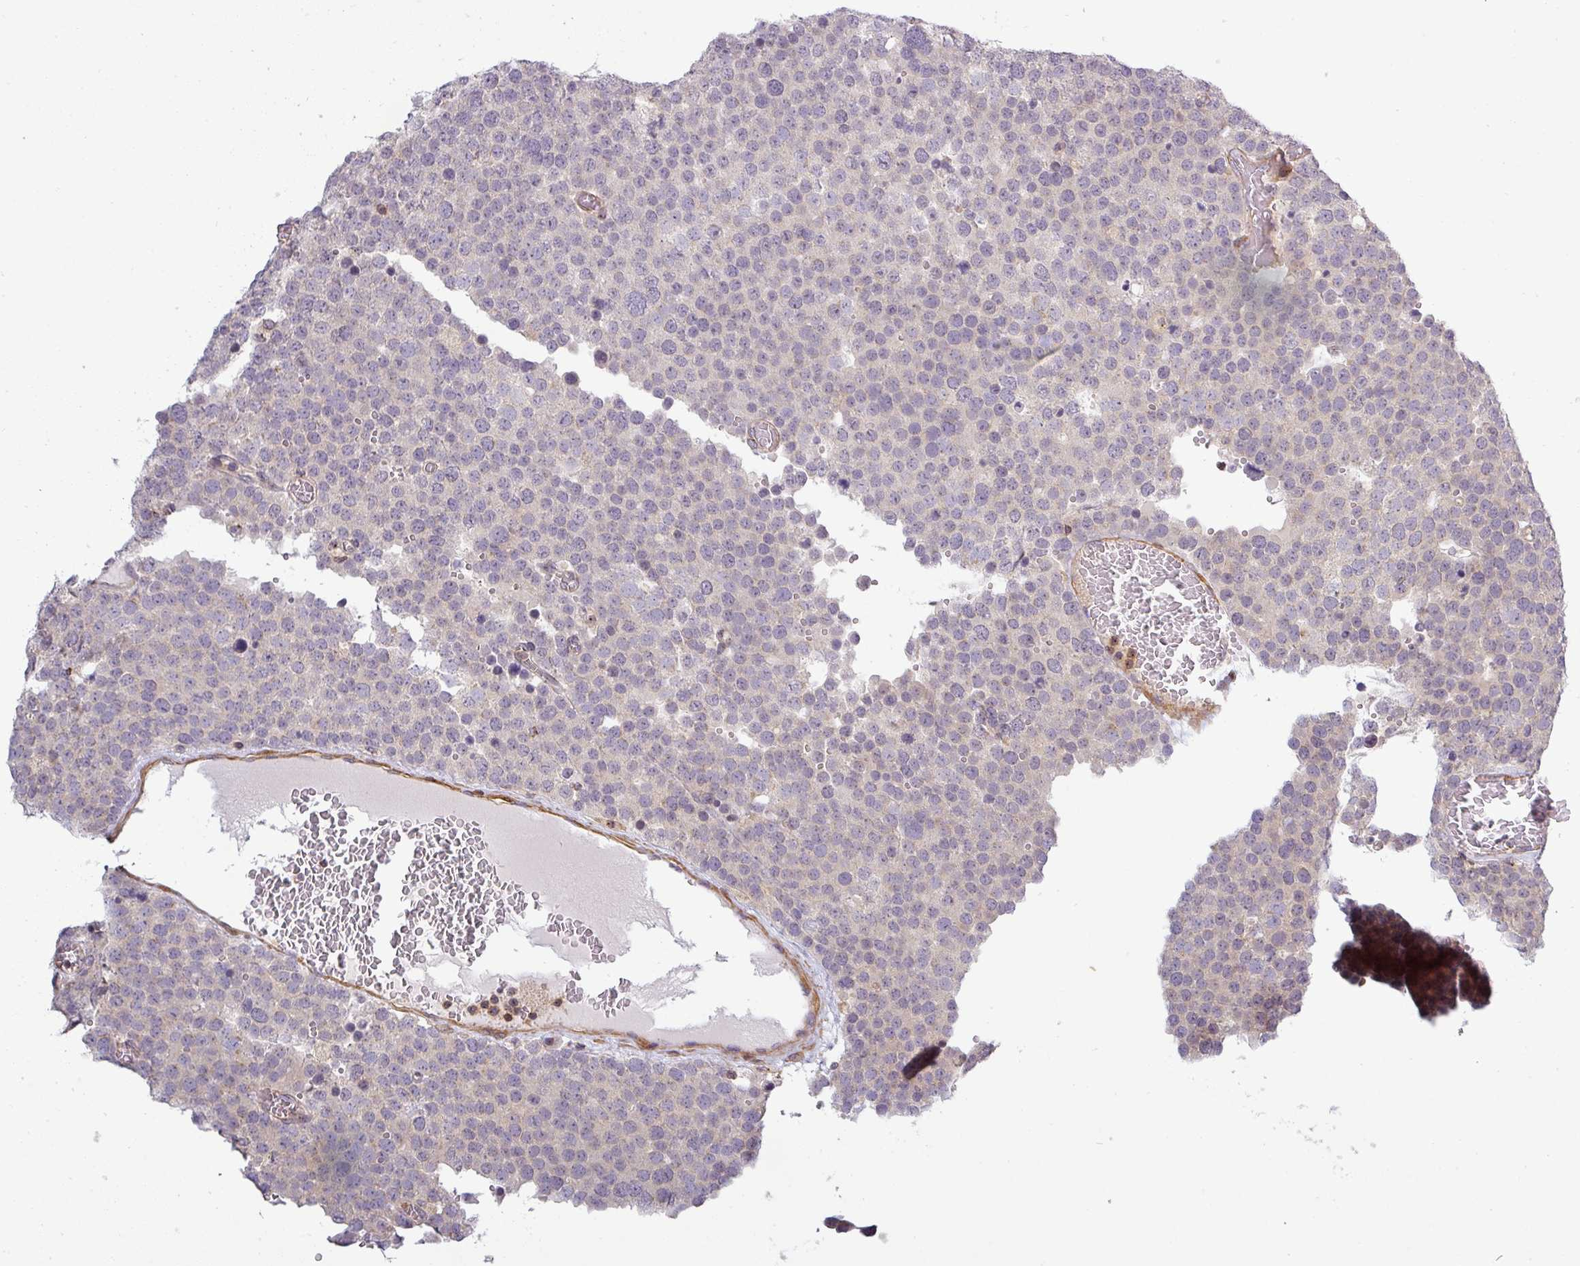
{"staining": {"intensity": "negative", "quantity": "none", "location": "none"}, "tissue": "testis cancer", "cell_type": "Tumor cells", "image_type": "cancer", "snomed": [{"axis": "morphology", "description": "Normal tissue, NOS"}, {"axis": "morphology", "description": "Seminoma, NOS"}, {"axis": "topography", "description": "Testis"}], "caption": "Testis cancer stained for a protein using immunohistochemistry reveals no positivity tumor cells.", "gene": "NIN", "patient": {"sex": "male", "age": 71}}